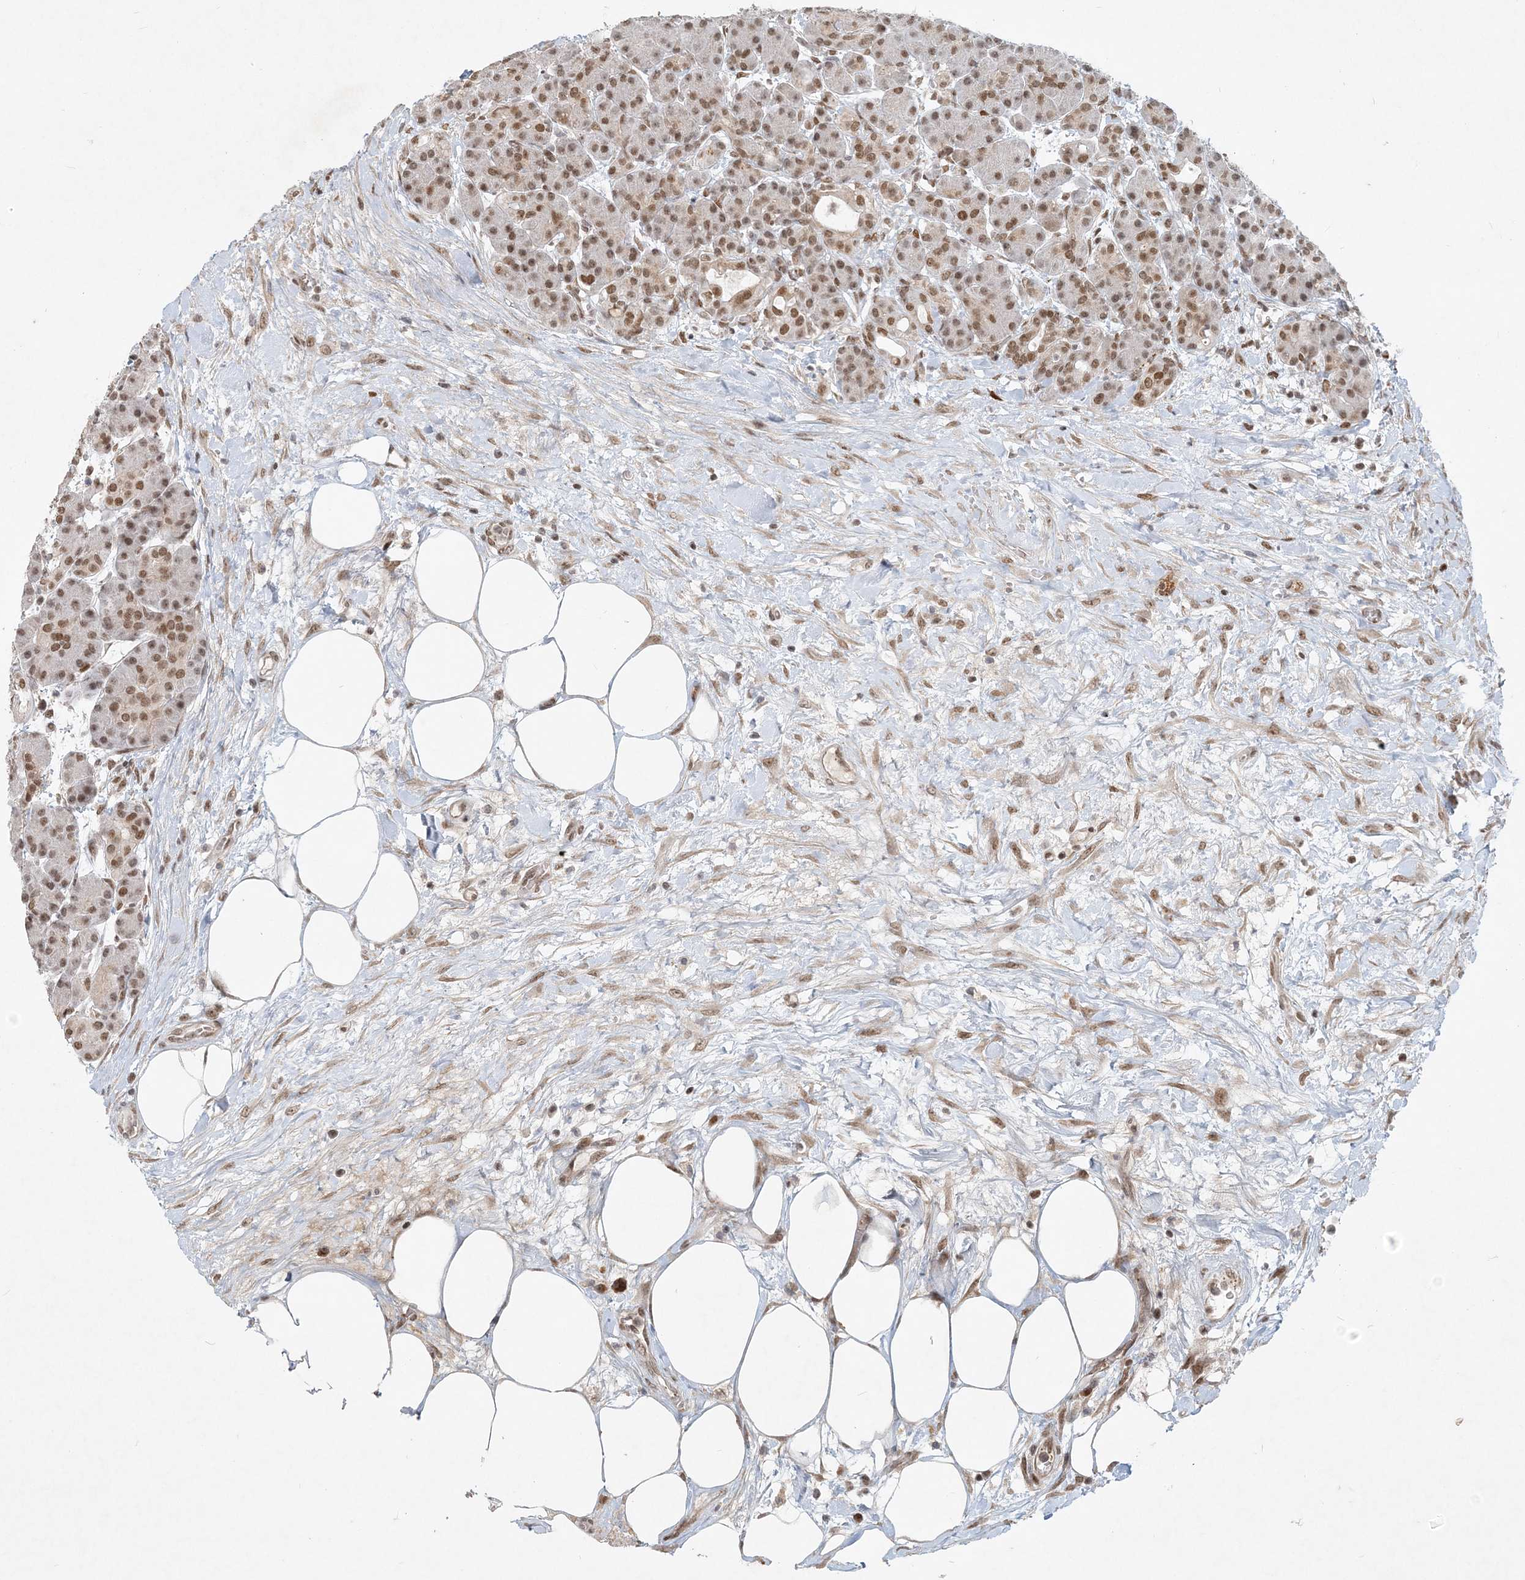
{"staining": {"intensity": "moderate", "quantity": ">75%", "location": "nuclear"}, "tissue": "pancreas", "cell_type": "Exocrine glandular cells", "image_type": "normal", "snomed": [{"axis": "morphology", "description": "Normal tissue, NOS"}, {"axis": "topography", "description": "Pancreas"}], "caption": "IHC of normal human pancreas reveals medium levels of moderate nuclear positivity in approximately >75% of exocrine glandular cells.", "gene": "BAZ1B", "patient": {"sex": "male", "age": 63}}